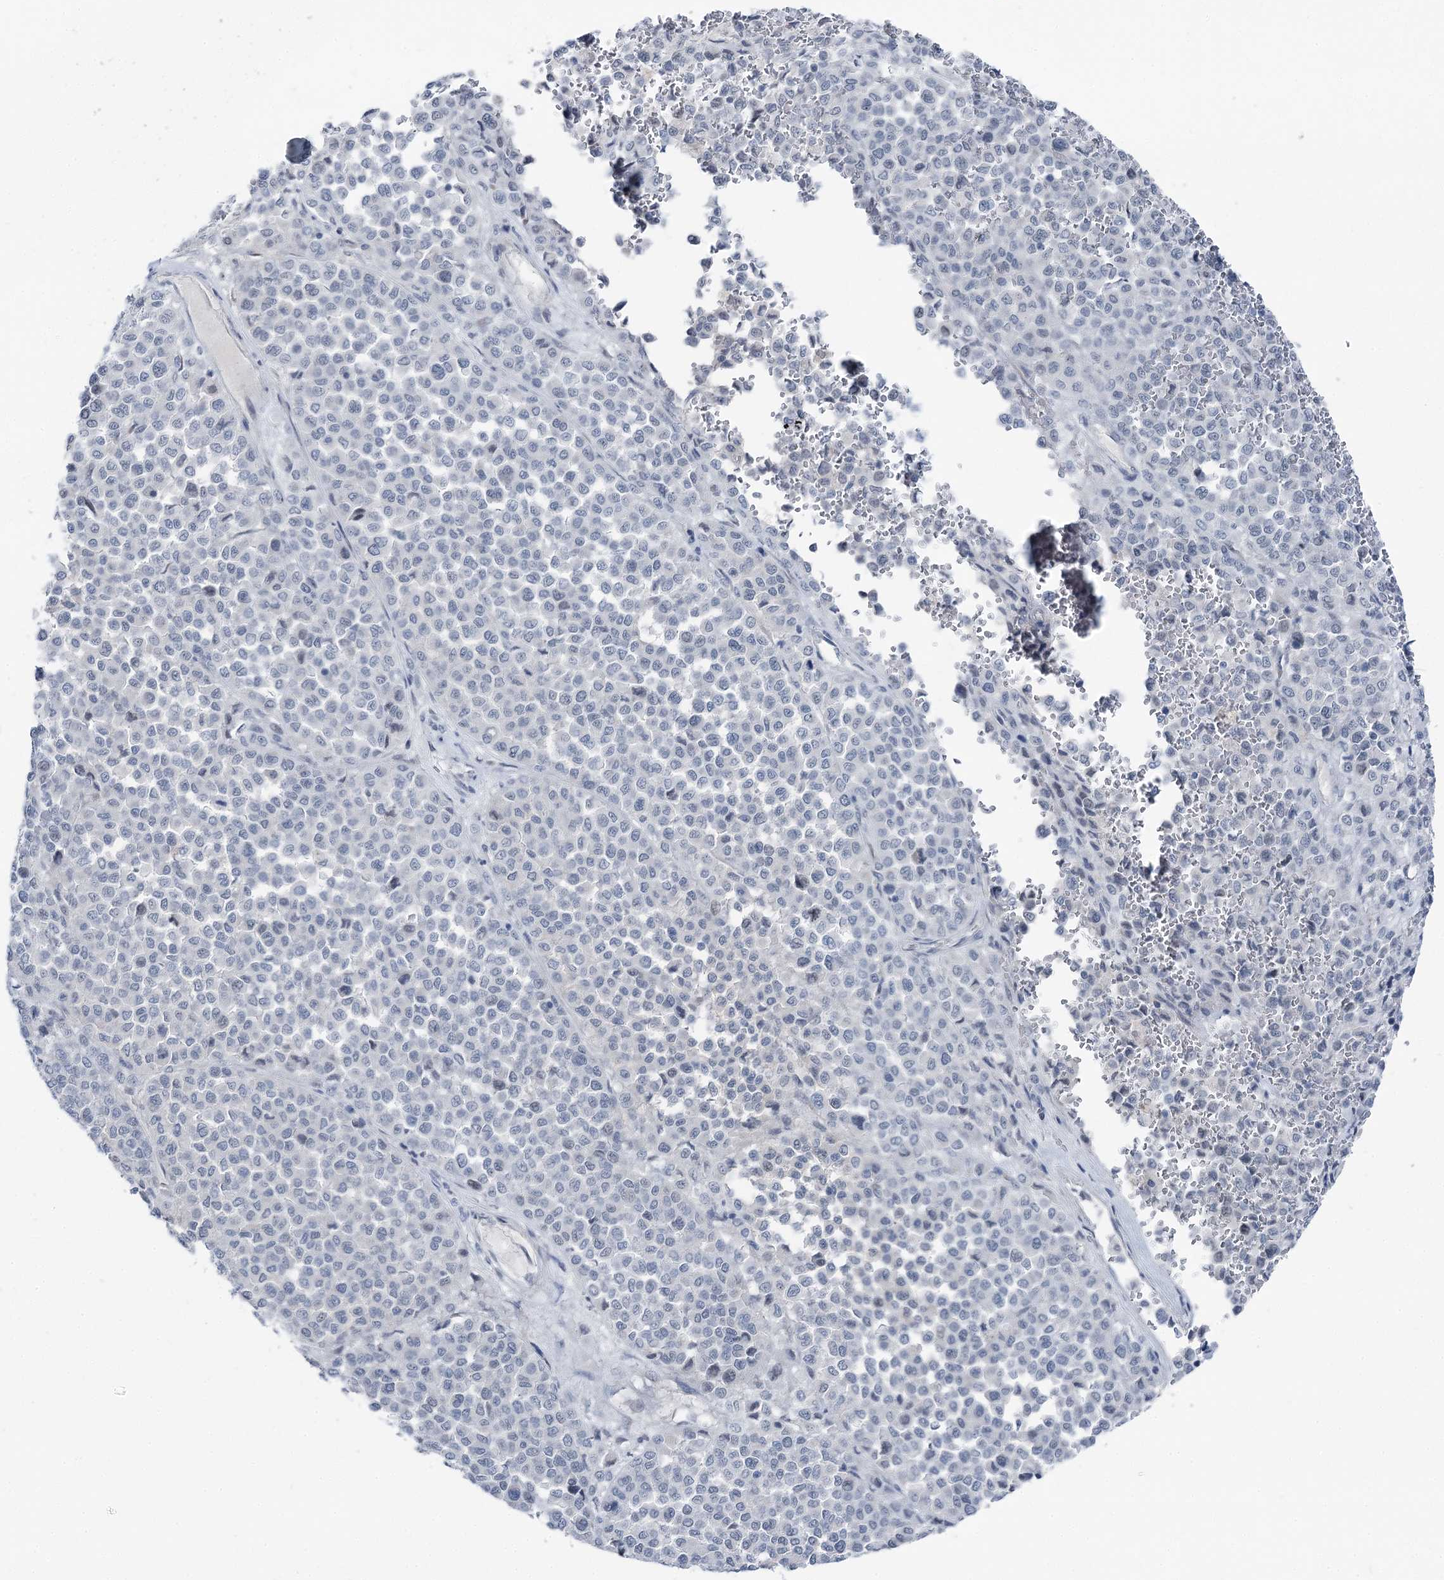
{"staining": {"intensity": "negative", "quantity": "none", "location": "none"}, "tissue": "melanoma", "cell_type": "Tumor cells", "image_type": "cancer", "snomed": [{"axis": "morphology", "description": "Malignant melanoma, Metastatic site"}, {"axis": "topography", "description": "Pancreas"}], "caption": "Tumor cells show no significant expression in melanoma.", "gene": "STEEP1", "patient": {"sex": "female", "age": 30}}